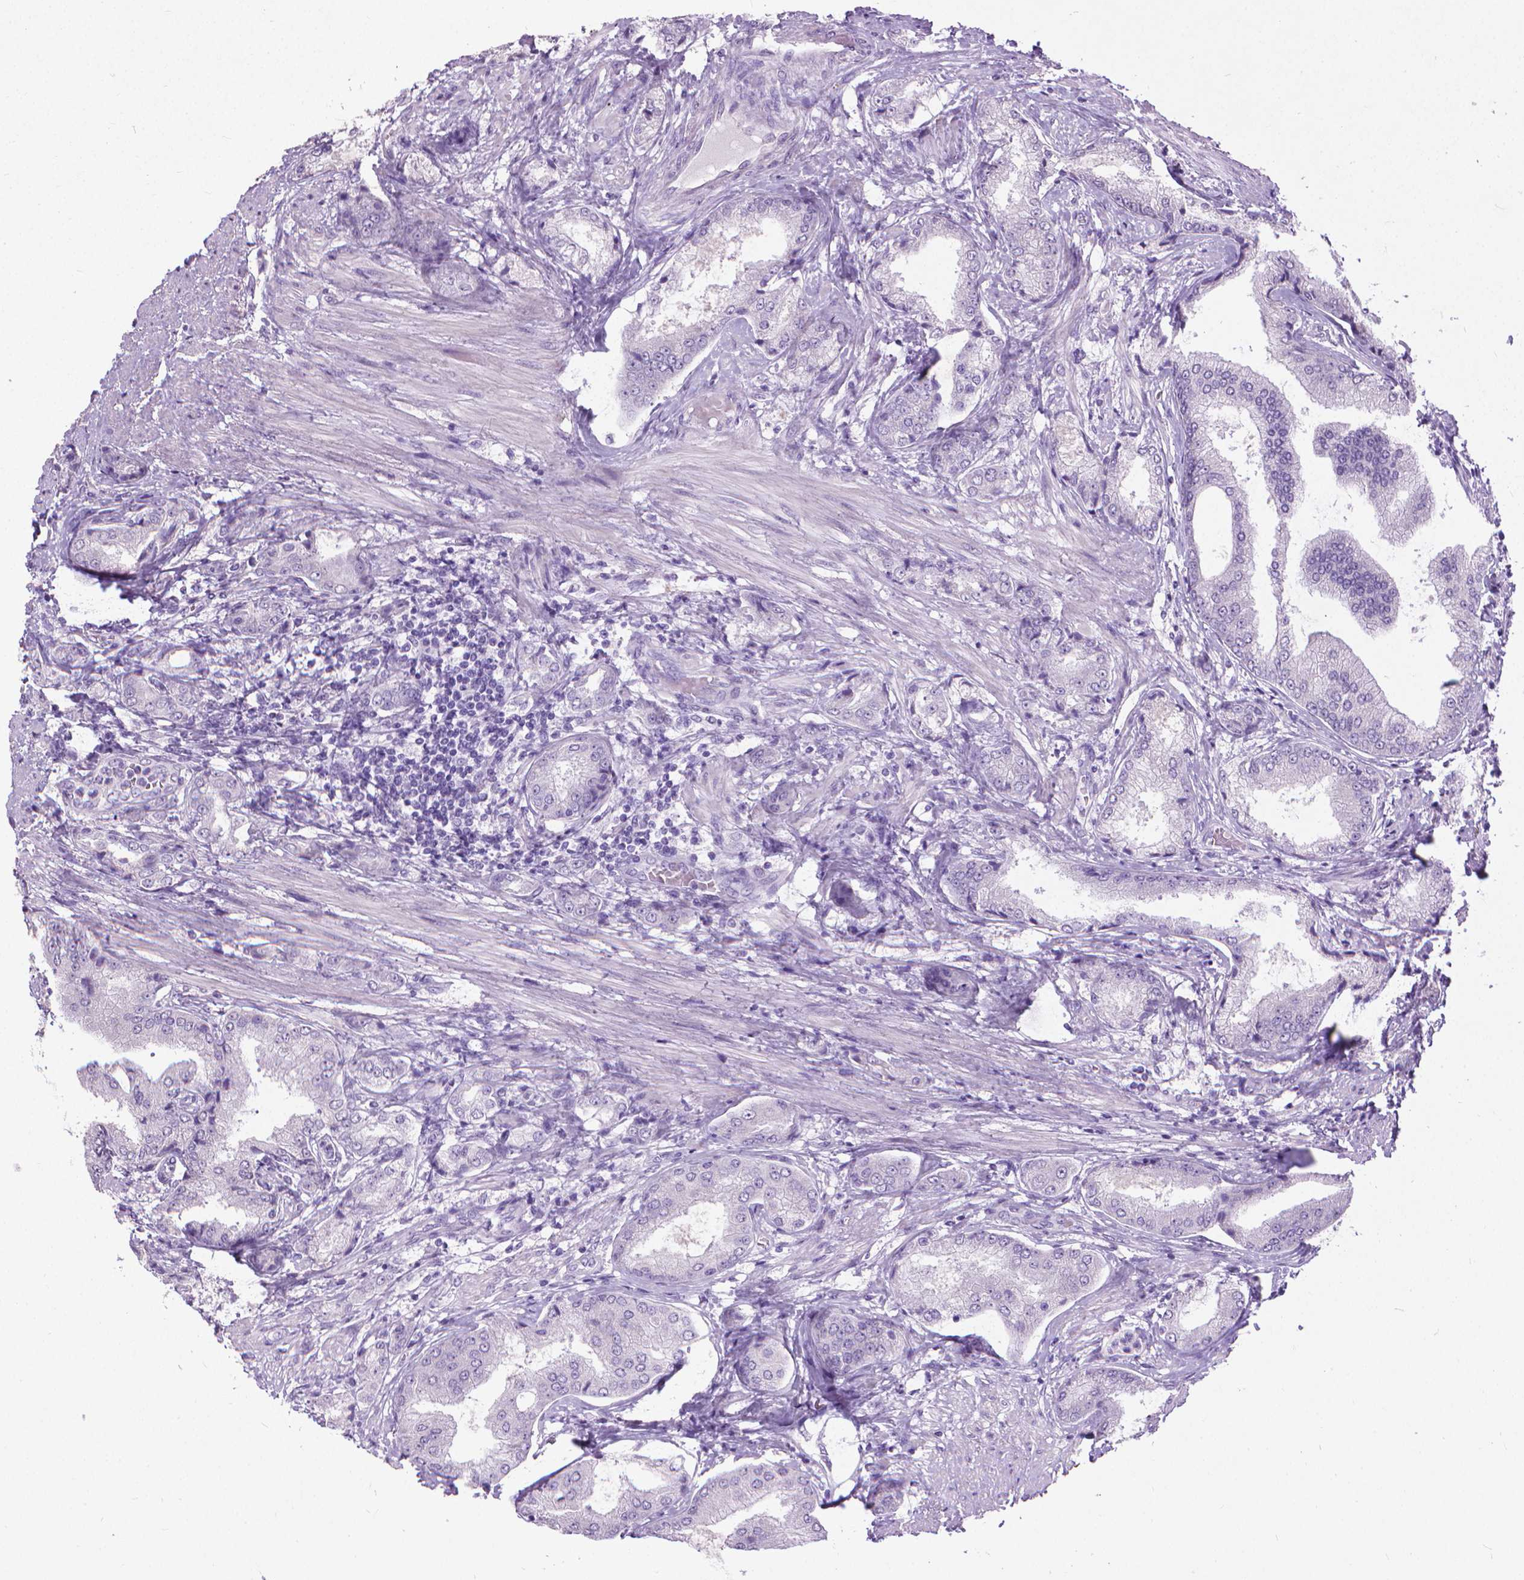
{"staining": {"intensity": "negative", "quantity": "none", "location": "none"}, "tissue": "prostate cancer", "cell_type": "Tumor cells", "image_type": "cancer", "snomed": [{"axis": "morphology", "description": "Adenocarcinoma, NOS"}, {"axis": "topography", "description": "Prostate"}], "caption": "This photomicrograph is of prostate adenocarcinoma stained with IHC to label a protein in brown with the nuclei are counter-stained blue. There is no staining in tumor cells.", "gene": "KRT5", "patient": {"sex": "male", "age": 63}}